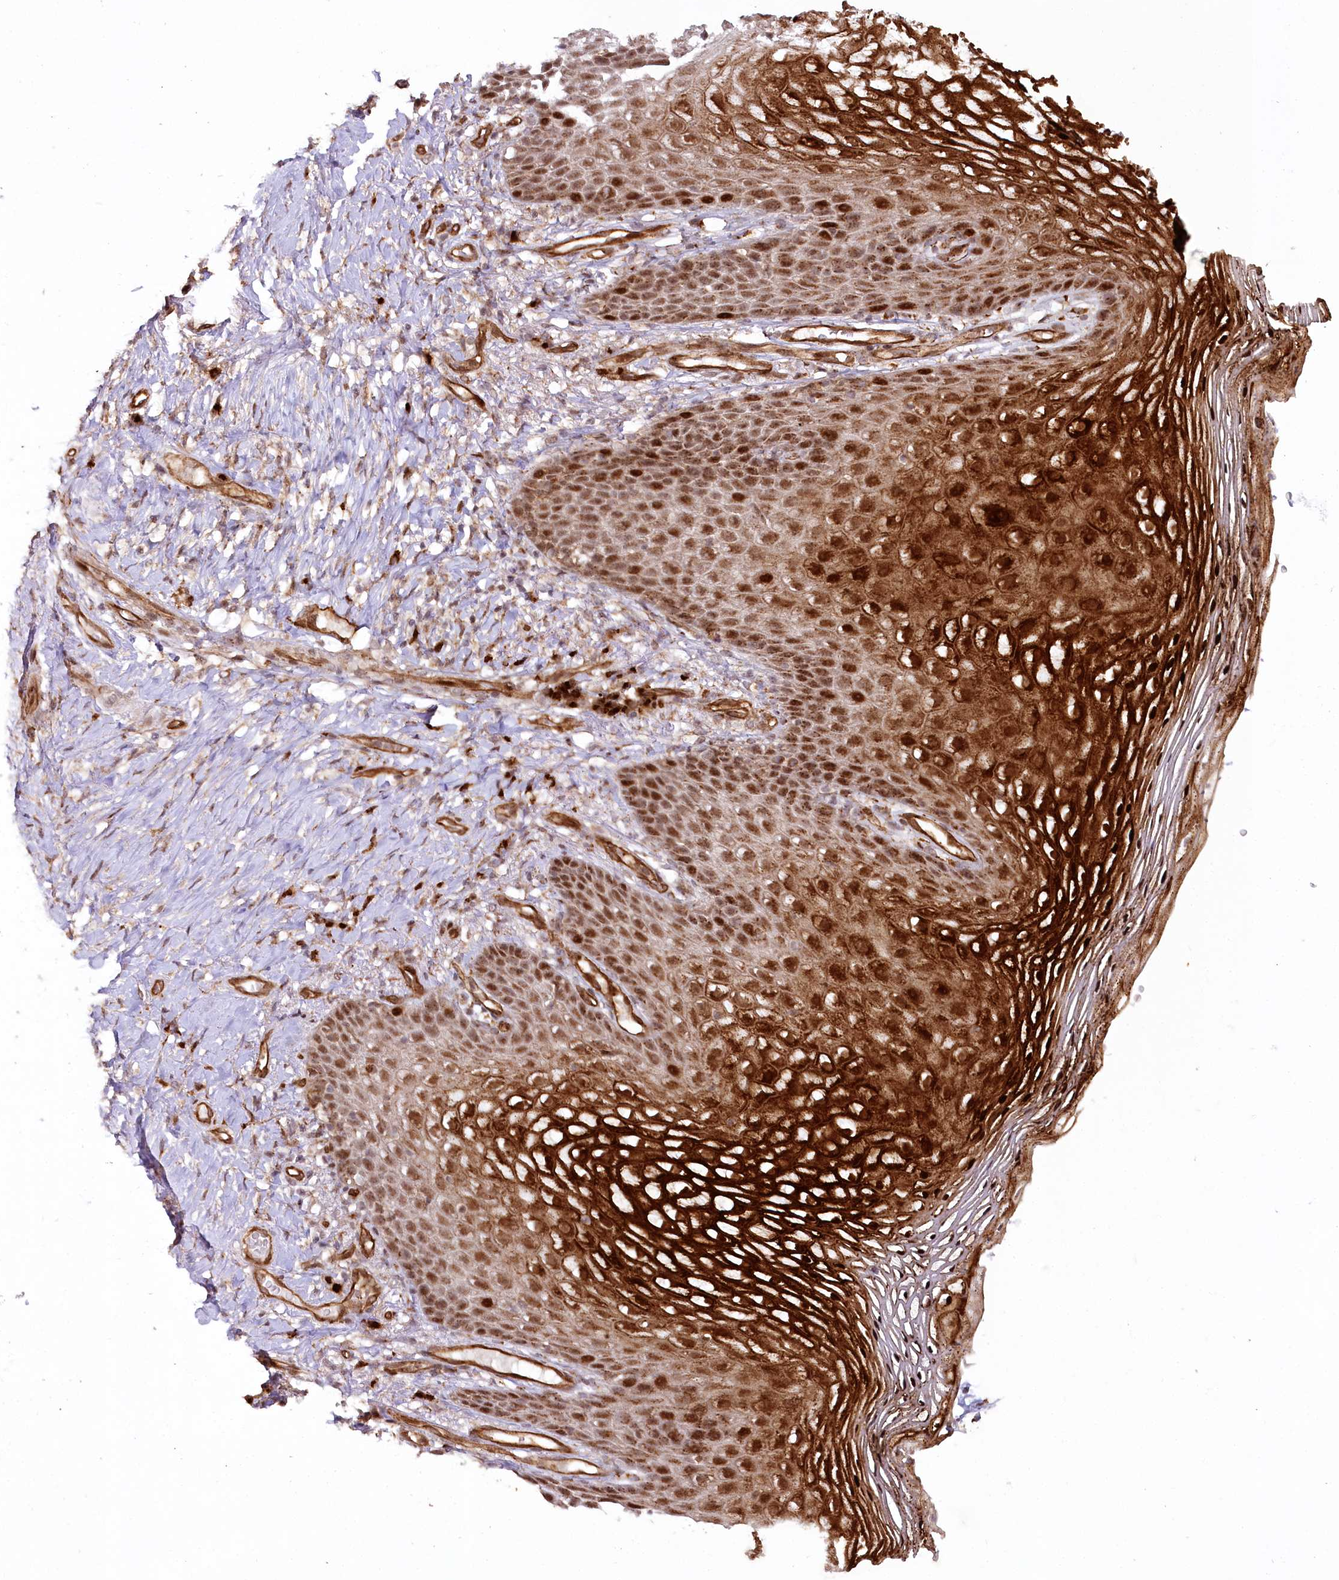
{"staining": {"intensity": "strong", "quantity": ">75%", "location": "cytoplasmic/membranous,nuclear"}, "tissue": "vagina", "cell_type": "Squamous epithelial cells", "image_type": "normal", "snomed": [{"axis": "morphology", "description": "Normal tissue, NOS"}, {"axis": "topography", "description": "Vagina"}], "caption": "Protein staining by IHC demonstrates strong cytoplasmic/membranous,nuclear positivity in approximately >75% of squamous epithelial cells in normal vagina. (Stains: DAB (3,3'-diaminobenzidine) in brown, nuclei in blue, Microscopy: brightfield microscopy at high magnification).", "gene": "COPG1", "patient": {"sex": "female", "age": 60}}